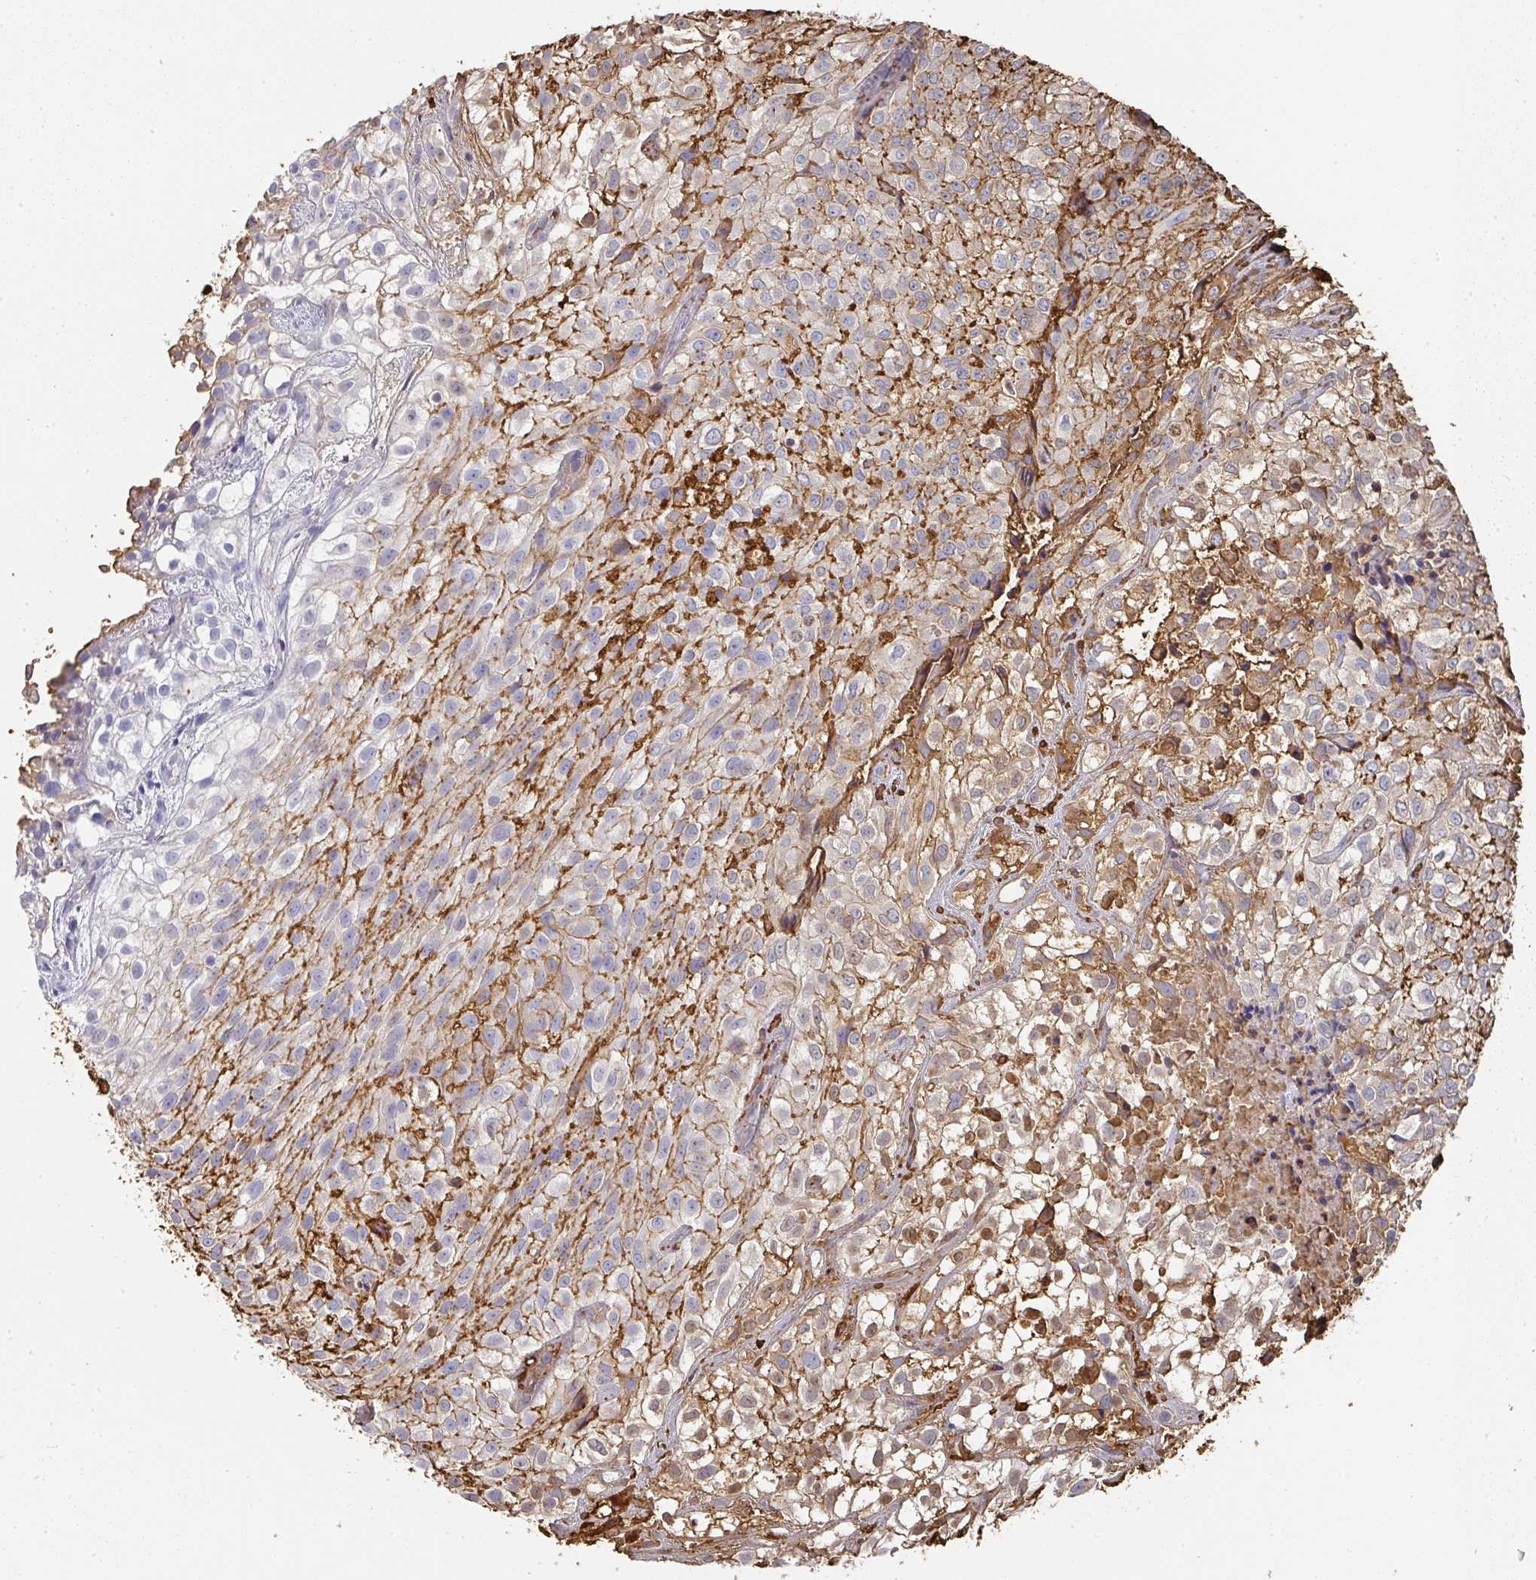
{"staining": {"intensity": "moderate", "quantity": "25%-75%", "location": "cytoplasmic/membranous"}, "tissue": "urothelial cancer", "cell_type": "Tumor cells", "image_type": "cancer", "snomed": [{"axis": "morphology", "description": "Urothelial carcinoma, High grade"}, {"axis": "topography", "description": "Urinary bladder"}], "caption": "Immunohistochemistry (DAB (3,3'-diaminobenzidine)) staining of human high-grade urothelial carcinoma demonstrates moderate cytoplasmic/membranous protein staining in about 25%-75% of tumor cells. Nuclei are stained in blue.", "gene": "ALB", "patient": {"sex": "male", "age": 56}}